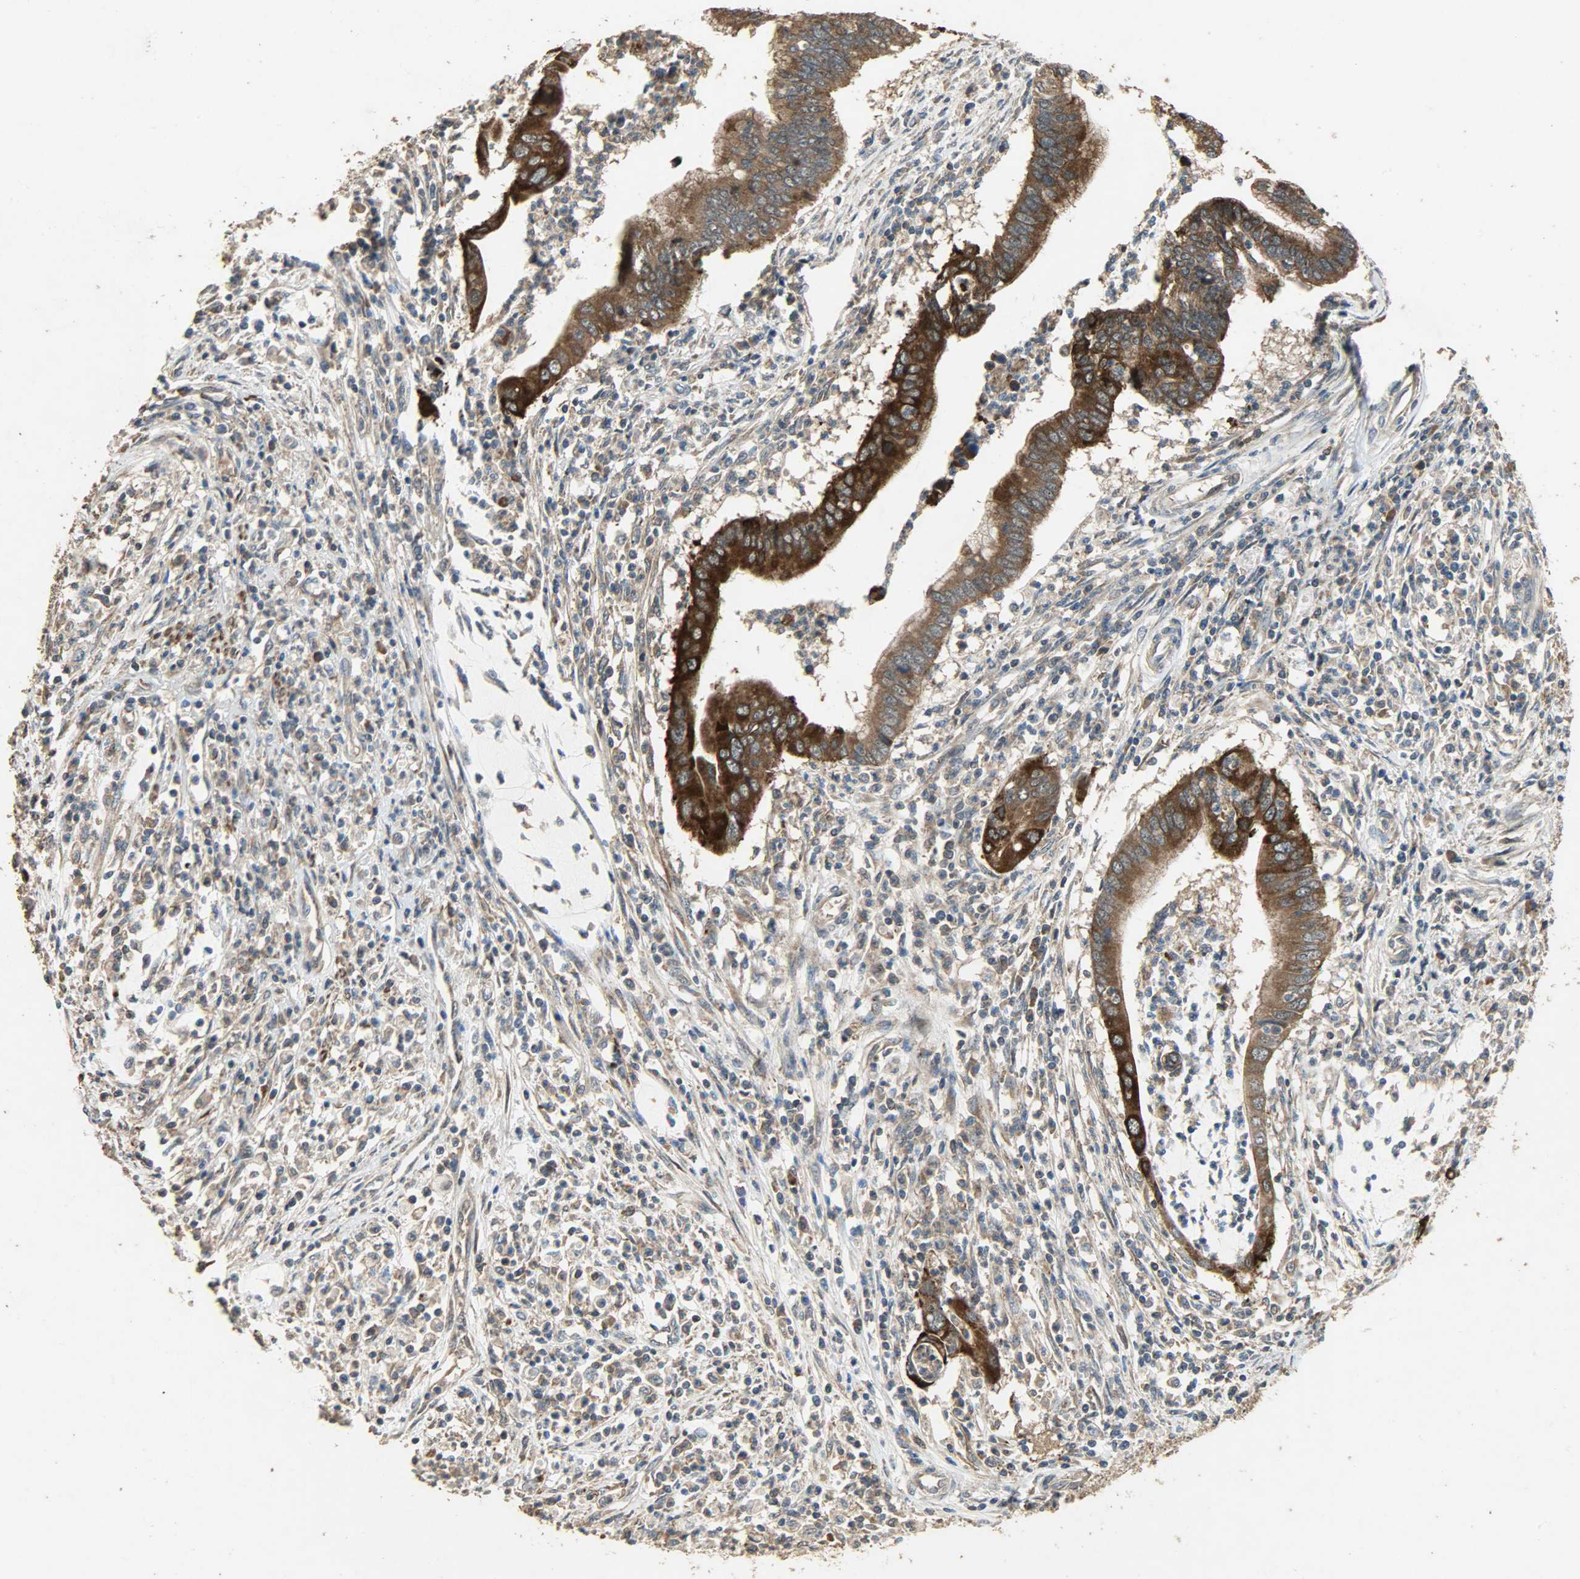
{"staining": {"intensity": "strong", "quantity": ">75%", "location": "cytoplasmic/membranous"}, "tissue": "cervical cancer", "cell_type": "Tumor cells", "image_type": "cancer", "snomed": [{"axis": "morphology", "description": "Adenocarcinoma, NOS"}, {"axis": "topography", "description": "Cervix"}], "caption": "IHC histopathology image of cervical cancer (adenocarcinoma) stained for a protein (brown), which displays high levels of strong cytoplasmic/membranous positivity in approximately >75% of tumor cells.", "gene": "CDKN2C", "patient": {"sex": "female", "age": 36}}